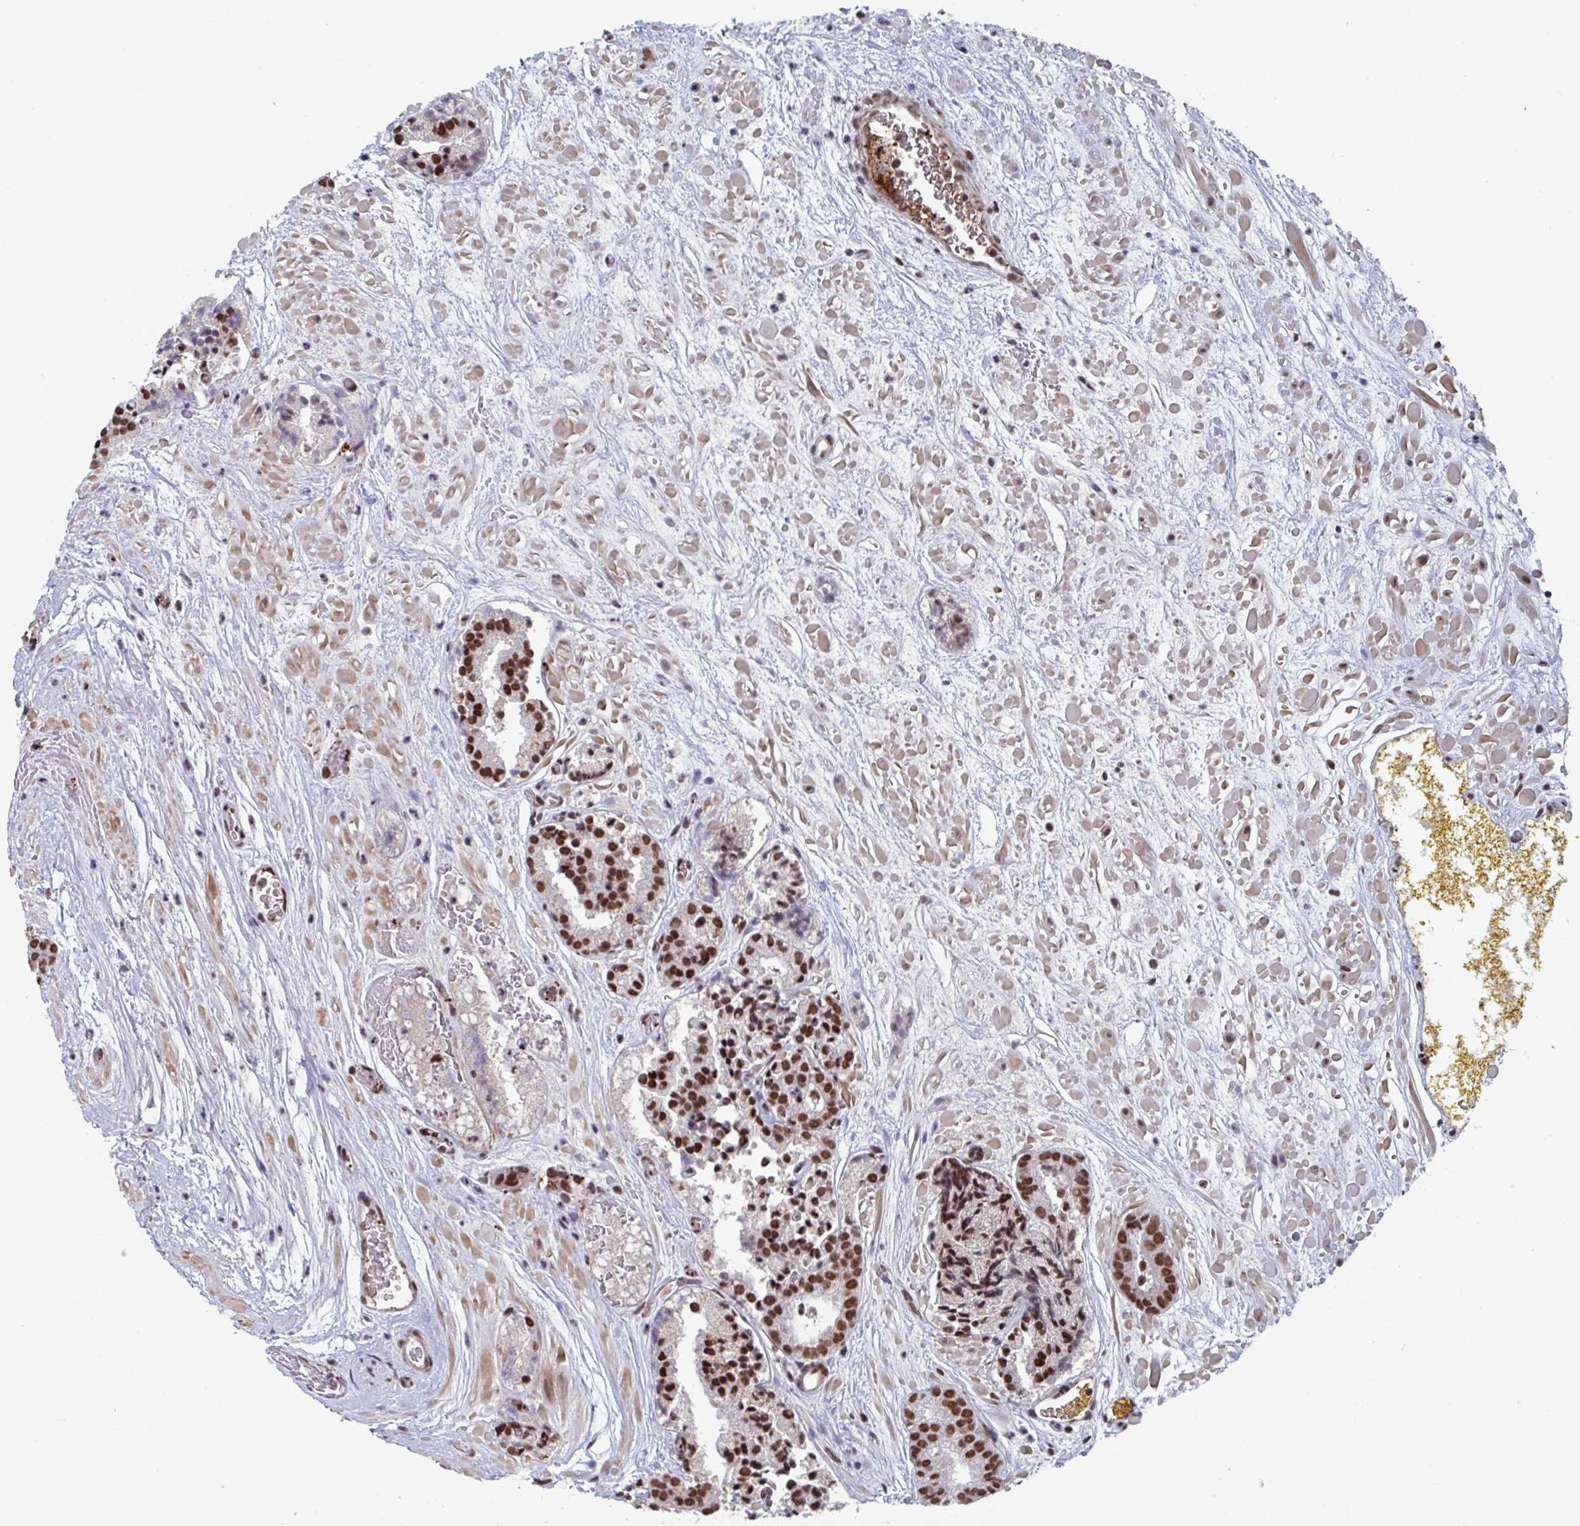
{"staining": {"intensity": "strong", "quantity": ">75%", "location": "nuclear"}, "tissue": "prostate cancer", "cell_type": "Tumor cells", "image_type": "cancer", "snomed": [{"axis": "morphology", "description": "Adenocarcinoma, High grade"}, {"axis": "topography", "description": "Prostate"}], "caption": "About >75% of tumor cells in prostate adenocarcinoma (high-grade) show strong nuclear protein positivity as visualized by brown immunohistochemical staining.", "gene": "ZNF607", "patient": {"sex": "male", "age": 66}}